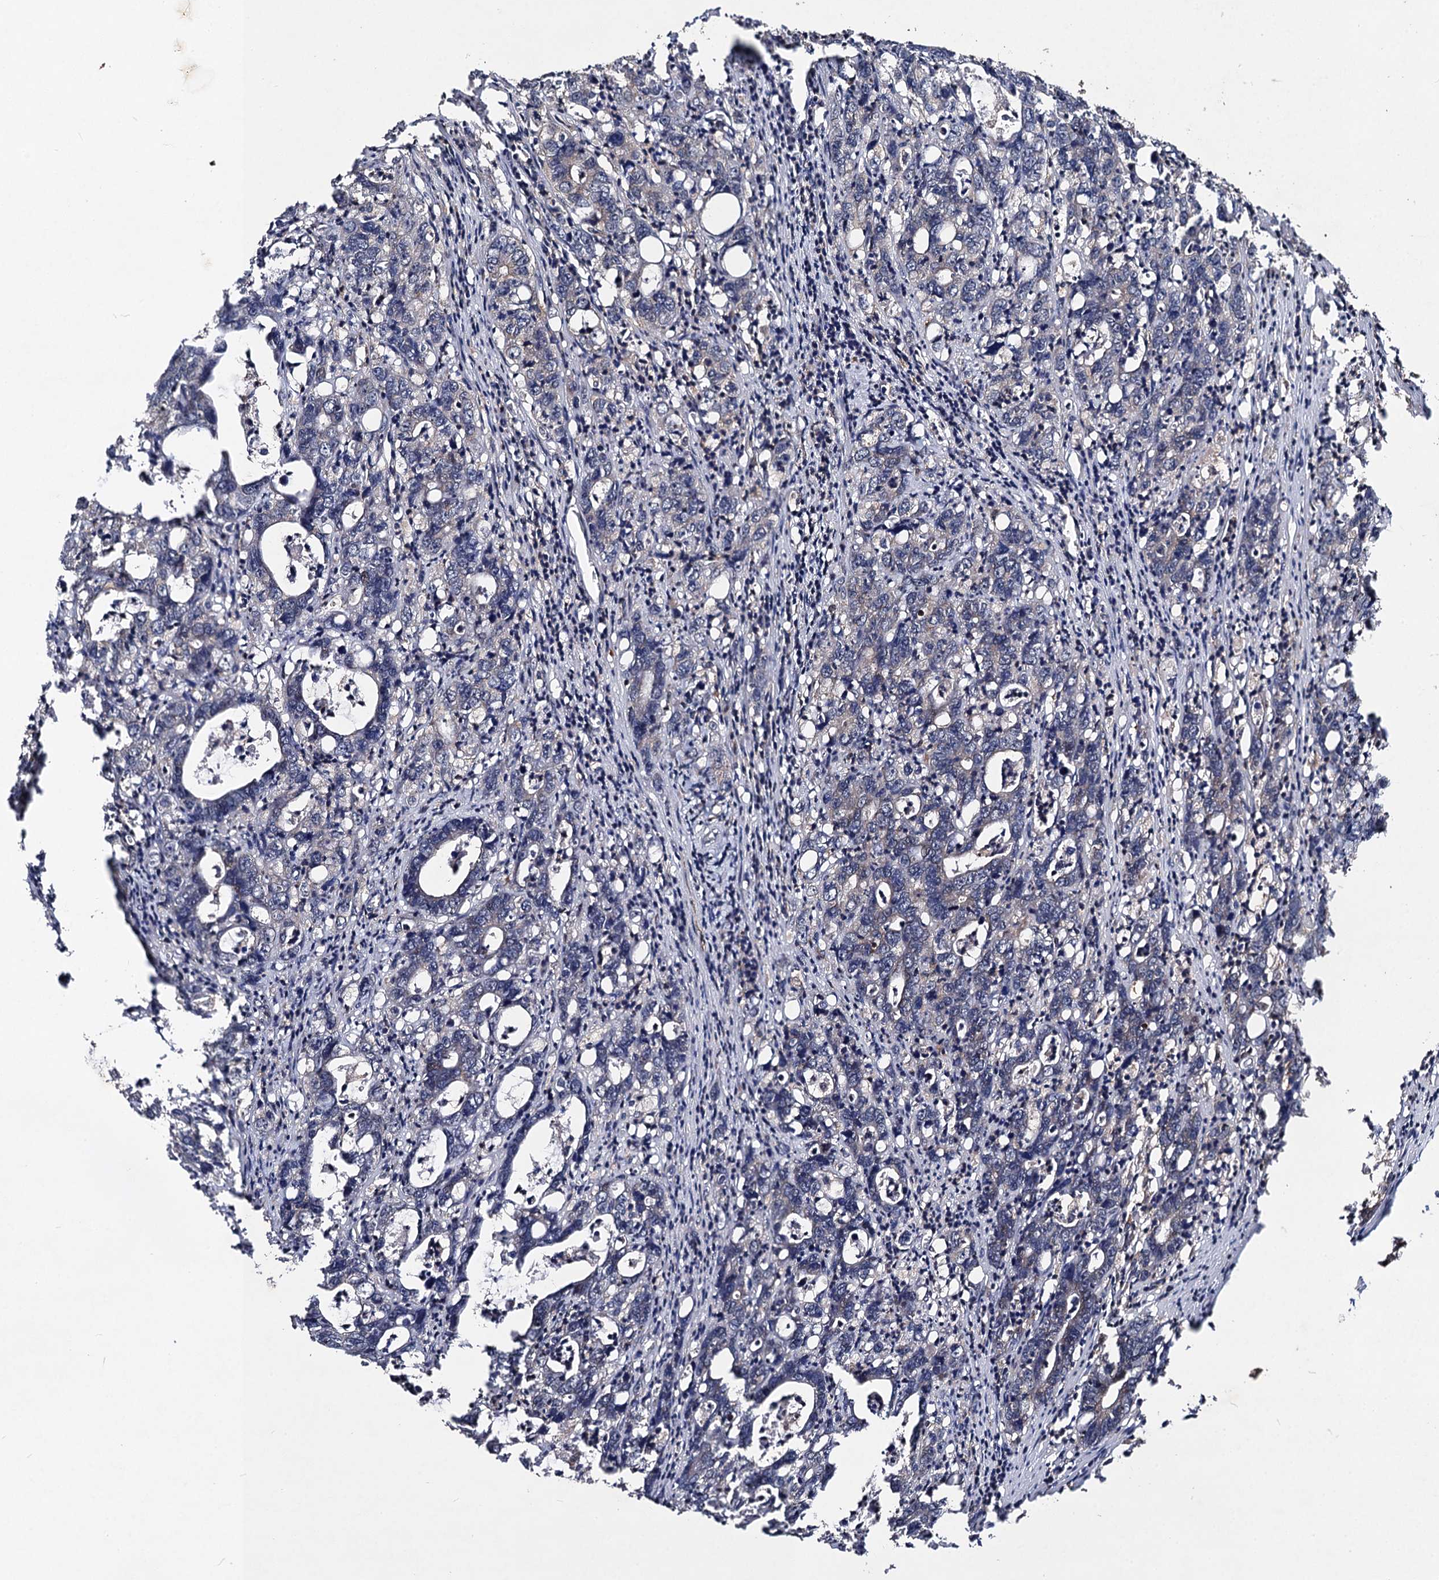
{"staining": {"intensity": "weak", "quantity": "<25%", "location": "cytoplasmic/membranous"}, "tissue": "colorectal cancer", "cell_type": "Tumor cells", "image_type": "cancer", "snomed": [{"axis": "morphology", "description": "Adenocarcinoma, NOS"}, {"axis": "topography", "description": "Colon"}], "caption": "Immunohistochemistry image of neoplastic tissue: colorectal adenocarcinoma stained with DAB (3,3'-diaminobenzidine) demonstrates no significant protein staining in tumor cells.", "gene": "KXD1", "patient": {"sex": "female", "age": 75}}